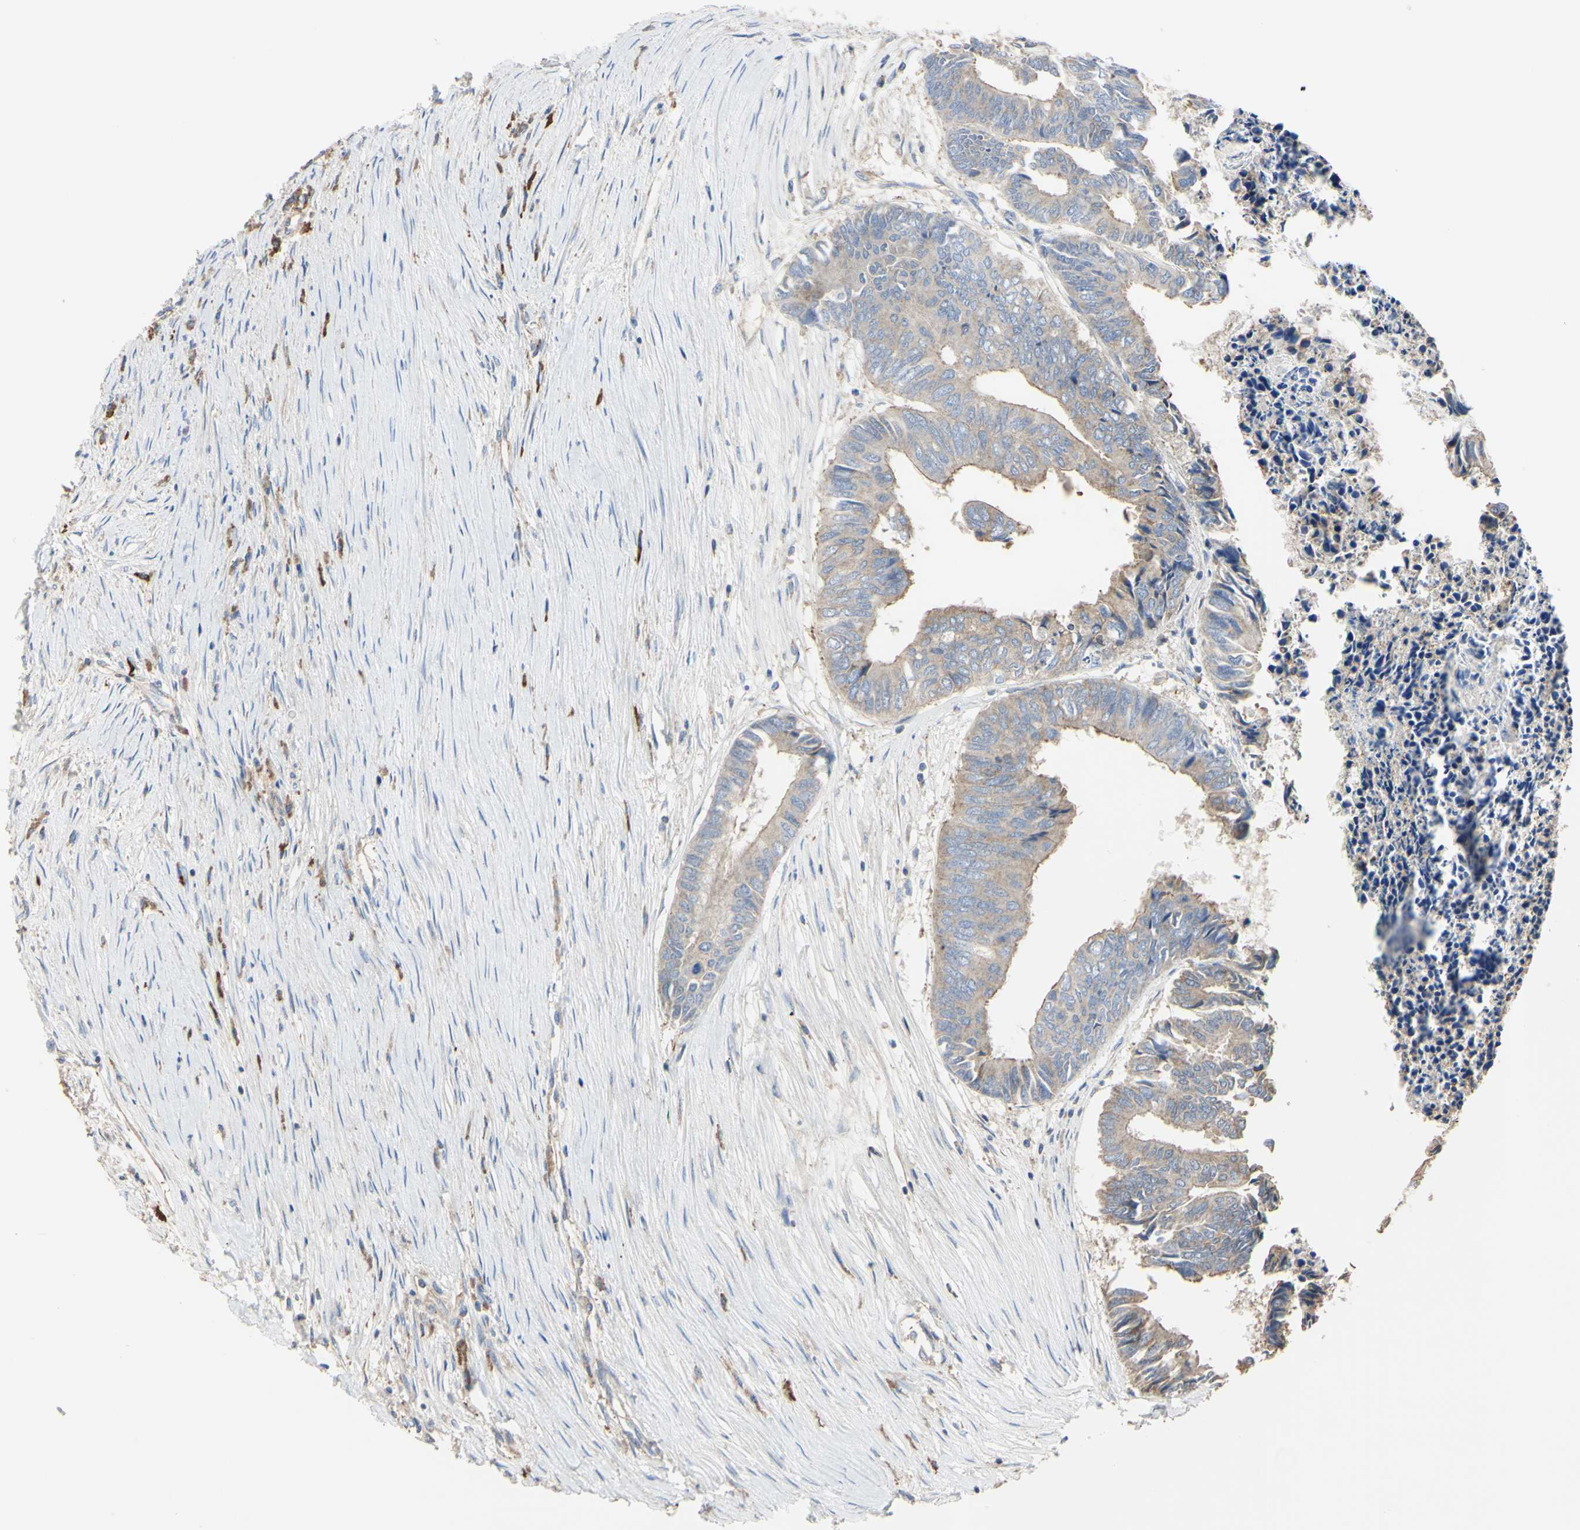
{"staining": {"intensity": "moderate", "quantity": ">75%", "location": "cytoplasmic/membranous"}, "tissue": "colorectal cancer", "cell_type": "Tumor cells", "image_type": "cancer", "snomed": [{"axis": "morphology", "description": "Adenocarcinoma, NOS"}, {"axis": "topography", "description": "Rectum"}], "caption": "A brown stain shows moderate cytoplasmic/membranous expression of a protein in human colorectal adenocarcinoma tumor cells.", "gene": "BECN1", "patient": {"sex": "male", "age": 63}}